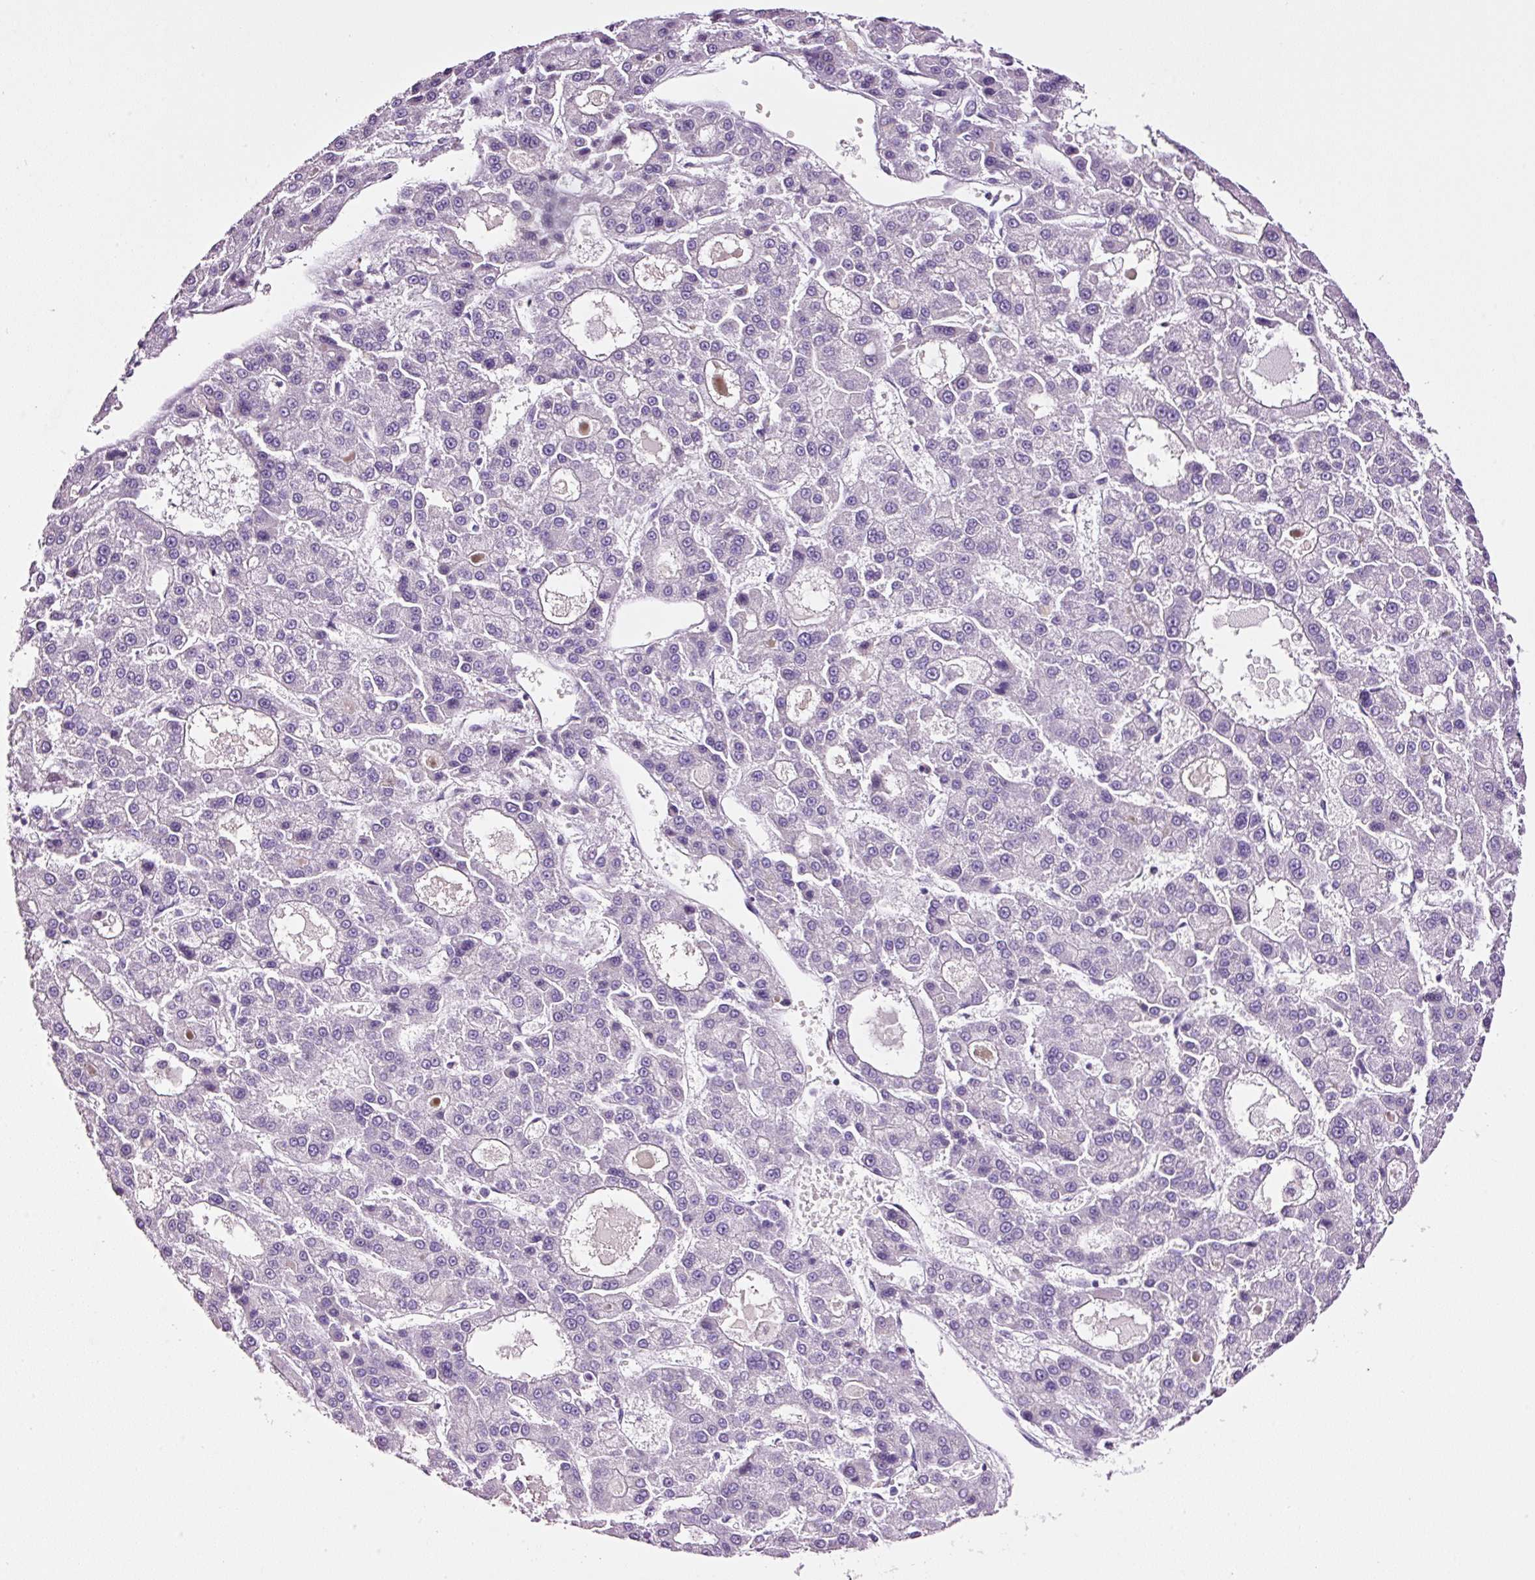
{"staining": {"intensity": "negative", "quantity": "none", "location": "none"}, "tissue": "liver cancer", "cell_type": "Tumor cells", "image_type": "cancer", "snomed": [{"axis": "morphology", "description": "Carcinoma, Hepatocellular, NOS"}, {"axis": "topography", "description": "Liver"}], "caption": "The immunohistochemistry (IHC) image has no significant expression in tumor cells of liver hepatocellular carcinoma tissue.", "gene": "RTF2", "patient": {"sex": "male", "age": 70}}